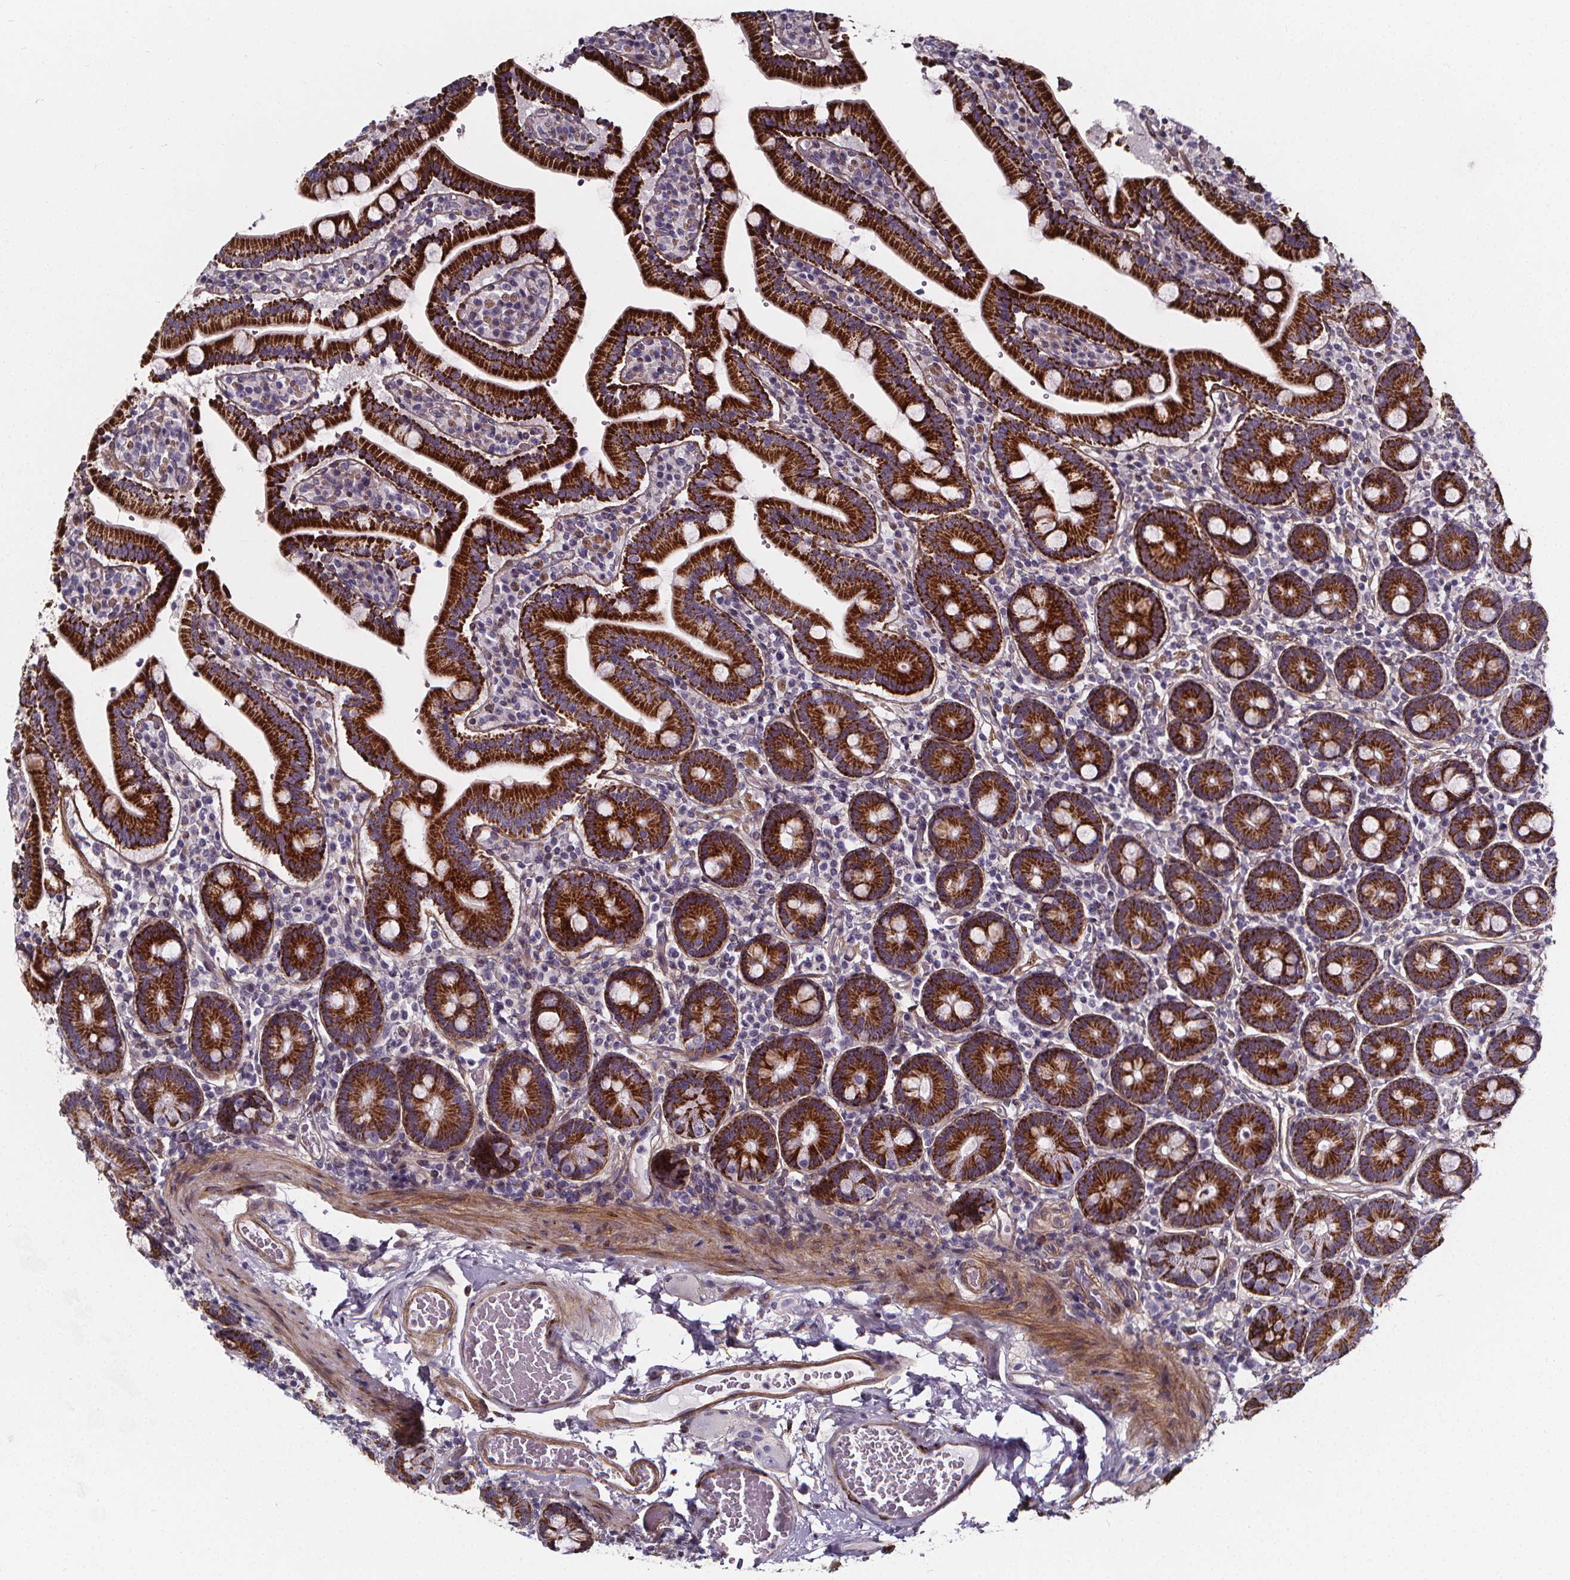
{"staining": {"intensity": "moderate", "quantity": ">75%", "location": "cytoplasmic/membranous"}, "tissue": "duodenum", "cell_type": "Glandular cells", "image_type": "normal", "snomed": [{"axis": "morphology", "description": "Normal tissue, NOS"}, {"axis": "topography", "description": "Duodenum"}], "caption": "Immunohistochemistry (IHC) of benign duodenum shows medium levels of moderate cytoplasmic/membranous expression in about >75% of glandular cells.", "gene": "AEBP1", "patient": {"sex": "female", "age": 62}}